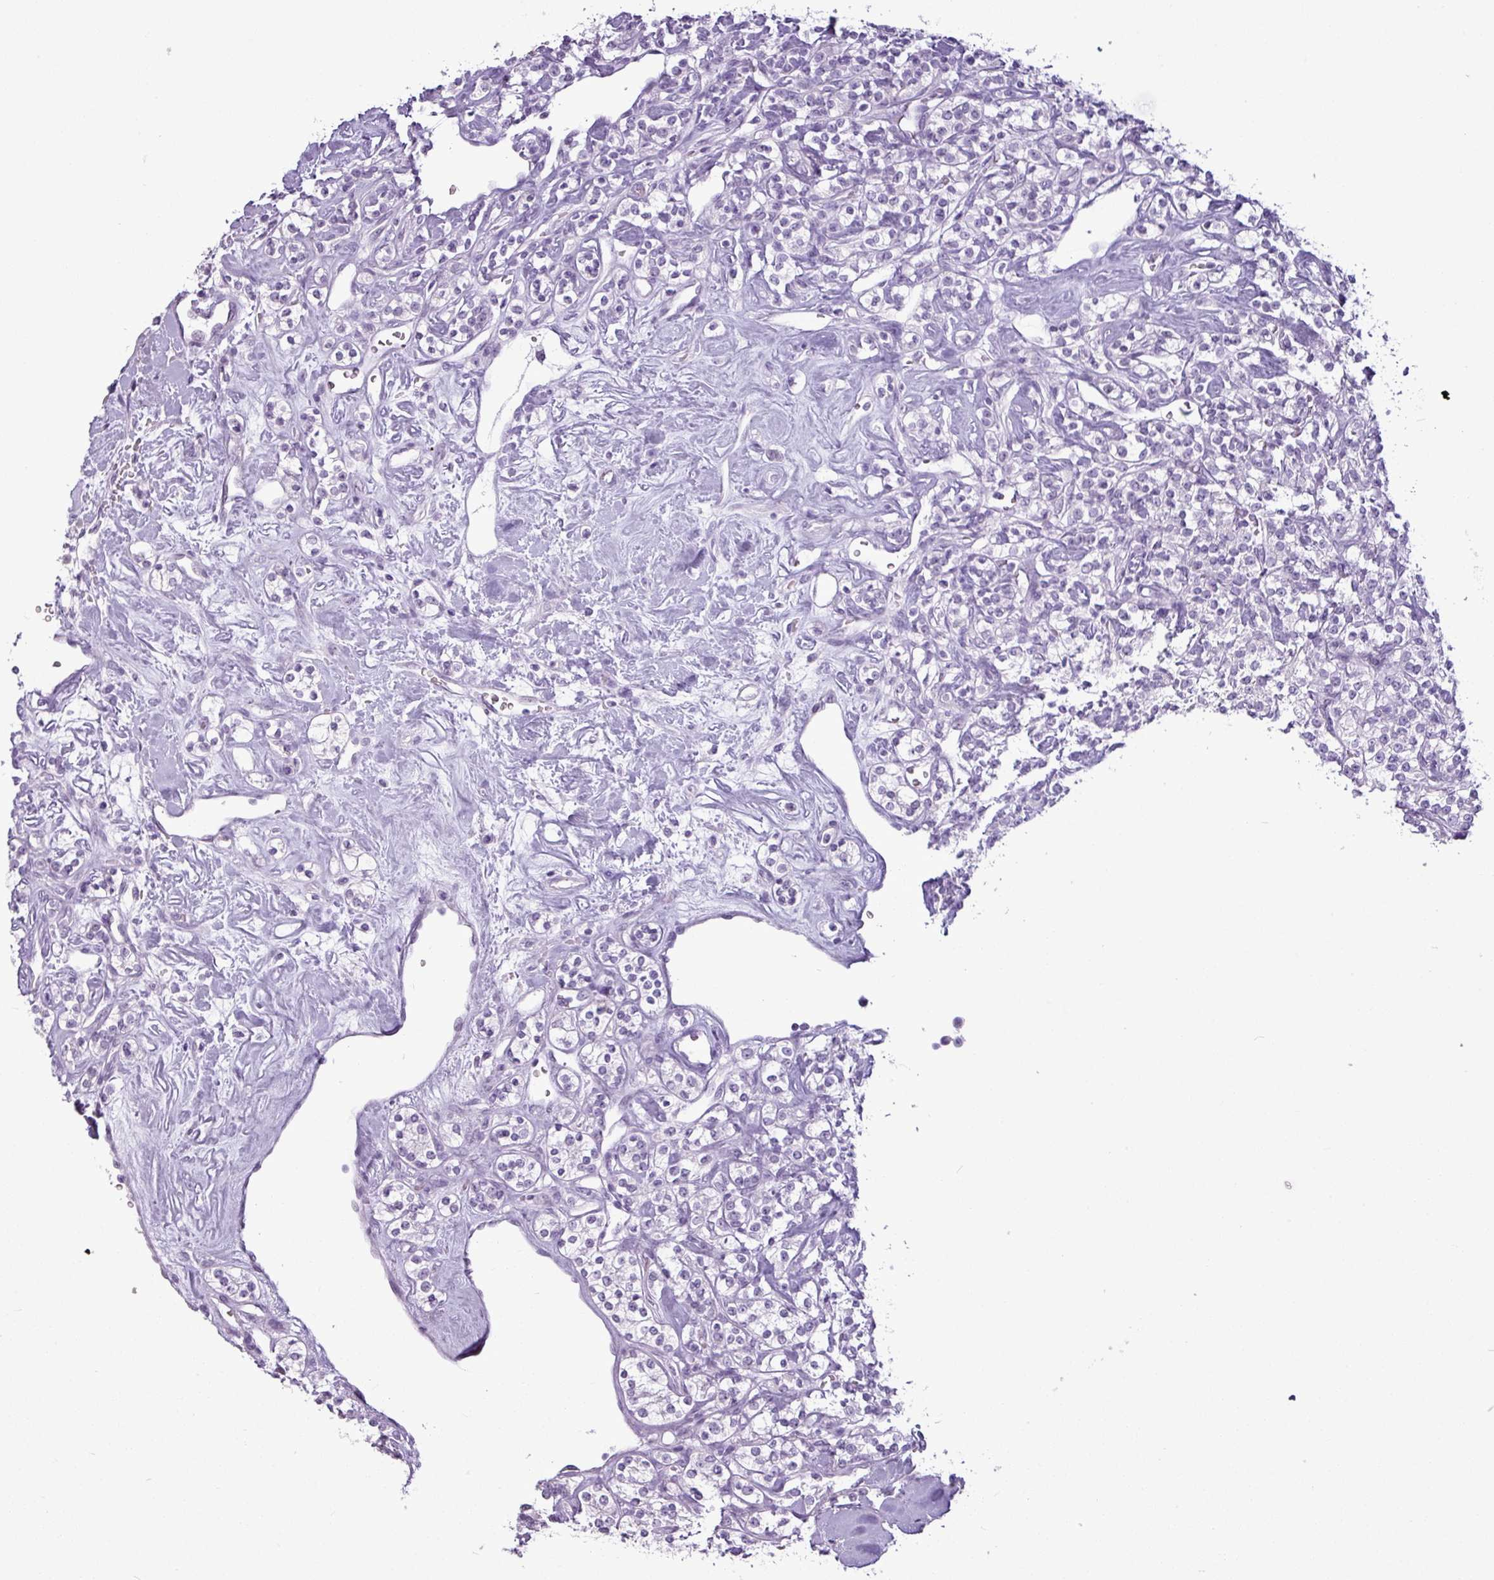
{"staining": {"intensity": "negative", "quantity": "none", "location": "none"}, "tissue": "renal cancer", "cell_type": "Tumor cells", "image_type": "cancer", "snomed": [{"axis": "morphology", "description": "Adenocarcinoma, NOS"}, {"axis": "topography", "description": "Kidney"}], "caption": "This is an immunohistochemistry (IHC) histopathology image of human renal cancer (adenocarcinoma). There is no positivity in tumor cells.", "gene": "AMY2A", "patient": {"sex": "male", "age": 77}}